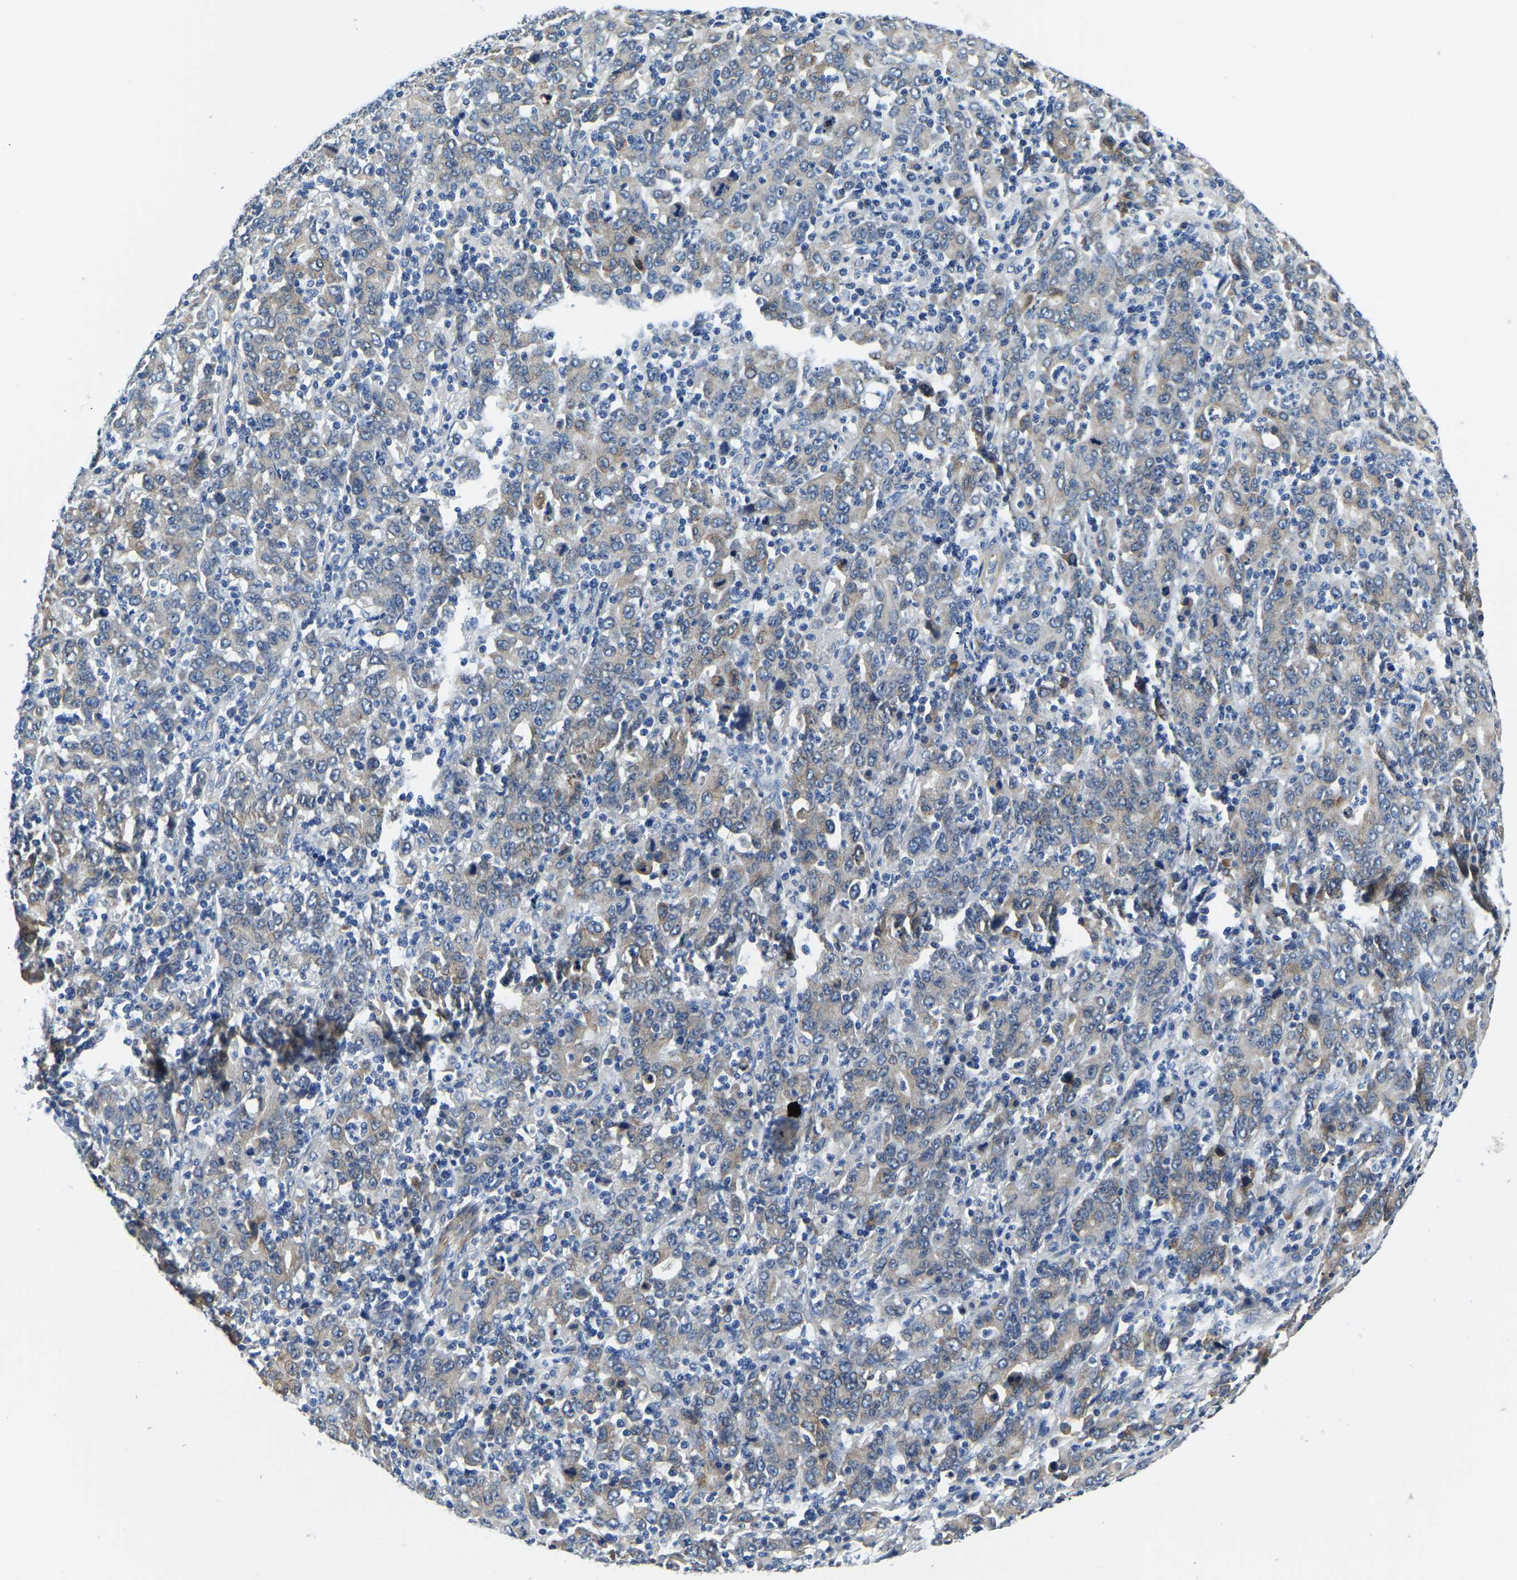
{"staining": {"intensity": "weak", "quantity": "25%-75%", "location": "cytoplasmic/membranous"}, "tissue": "stomach cancer", "cell_type": "Tumor cells", "image_type": "cancer", "snomed": [{"axis": "morphology", "description": "Adenocarcinoma, NOS"}, {"axis": "topography", "description": "Stomach, upper"}], "caption": "Stomach adenocarcinoma stained with DAB immunohistochemistry (IHC) demonstrates low levels of weak cytoplasmic/membranous expression in about 25%-75% of tumor cells.", "gene": "LIAS", "patient": {"sex": "male", "age": 69}}